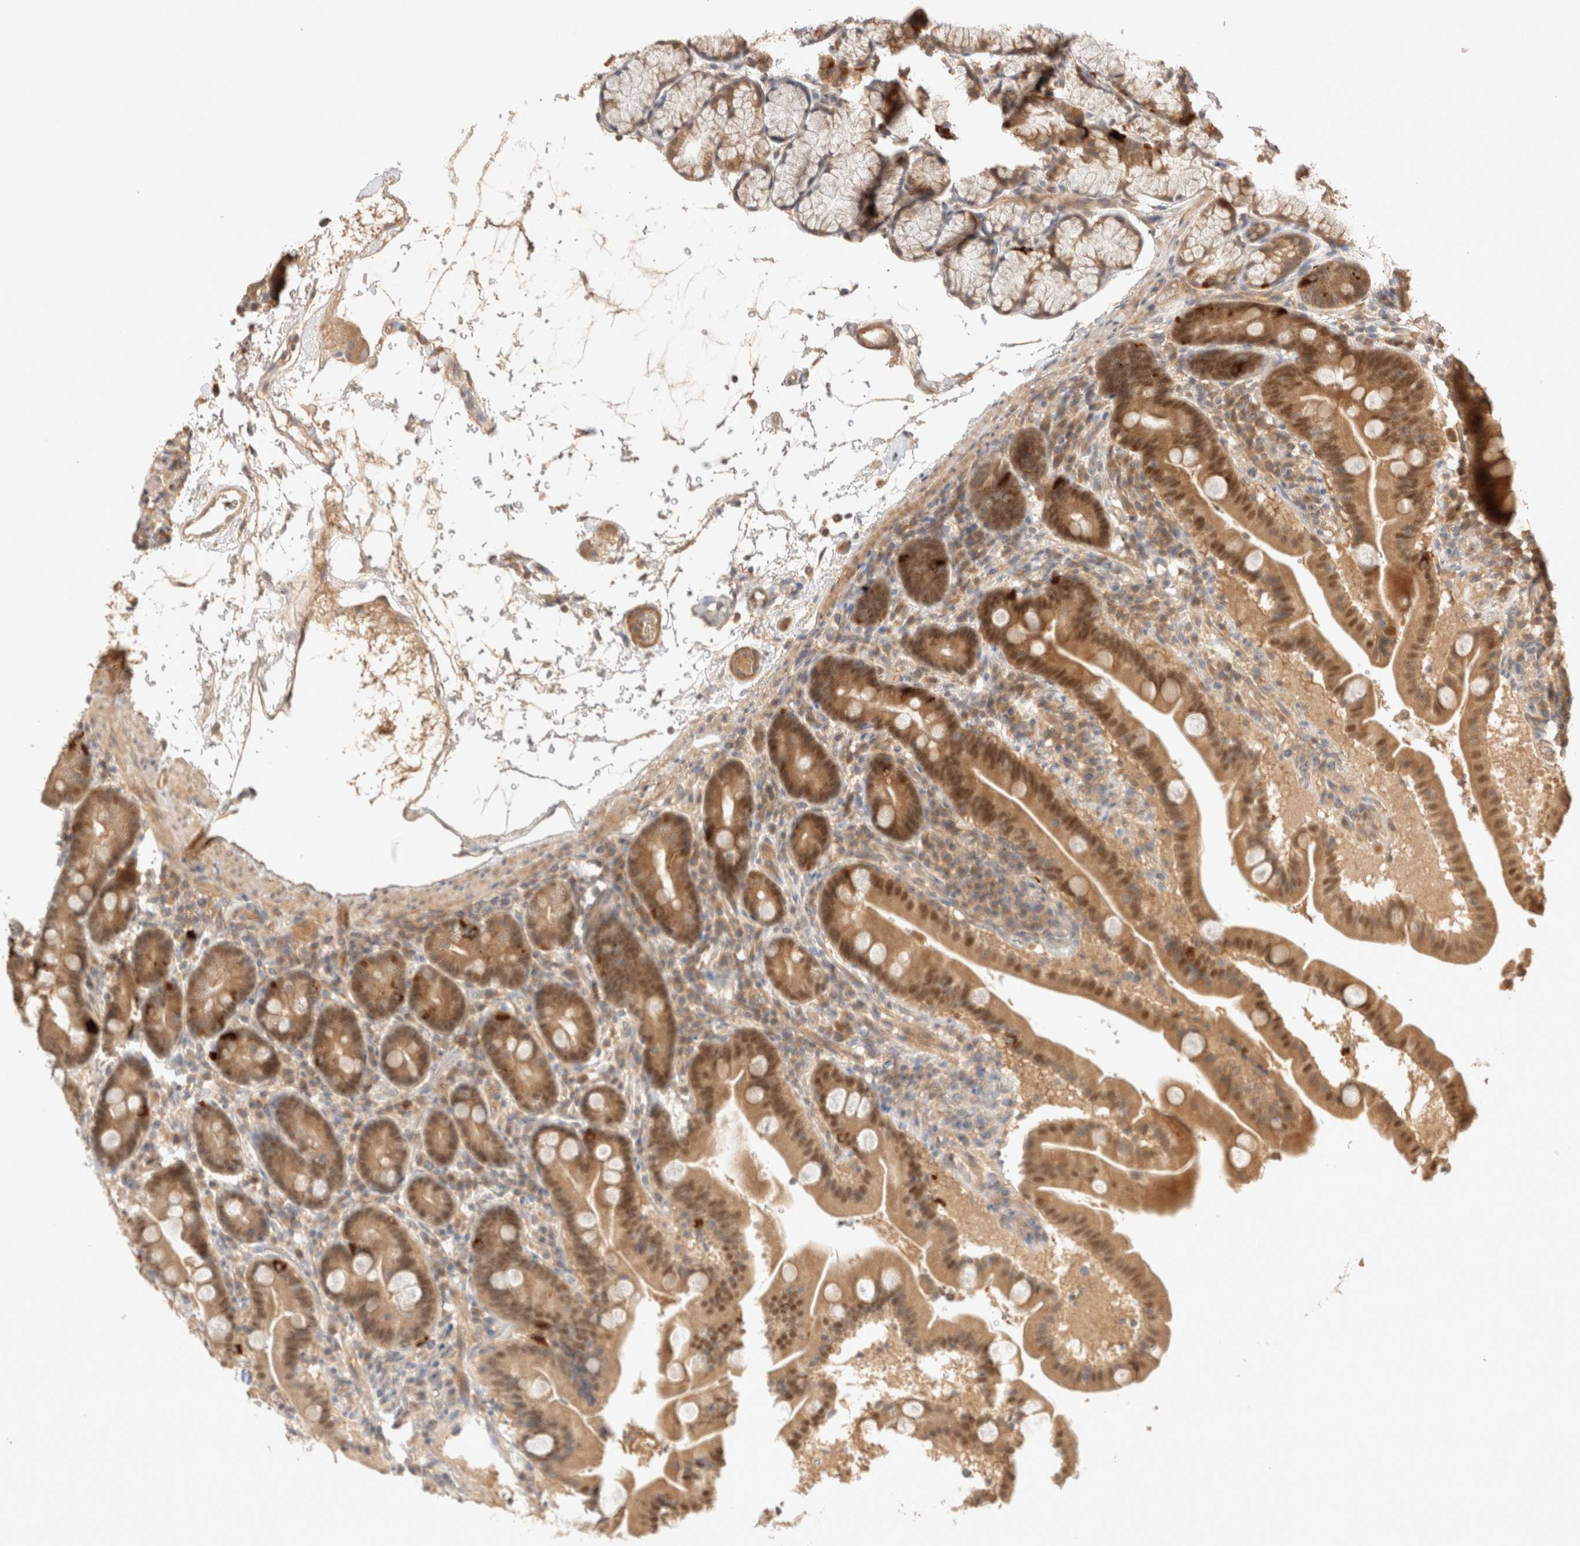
{"staining": {"intensity": "moderate", "quantity": ">75%", "location": "cytoplasmic/membranous,nuclear"}, "tissue": "duodenum", "cell_type": "Glandular cells", "image_type": "normal", "snomed": [{"axis": "morphology", "description": "Normal tissue, NOS"}, {"axis": "topography", "description": "Duodenum"}], "caption": "Duodenum stained with immunohistochemistry (IHC) shows moderate cytoplasmic/membranous,nuclear expression in about >75% of glandular cells.", "gene": "CARNMT1", "patient": {"sex": "male", "age": 54}}